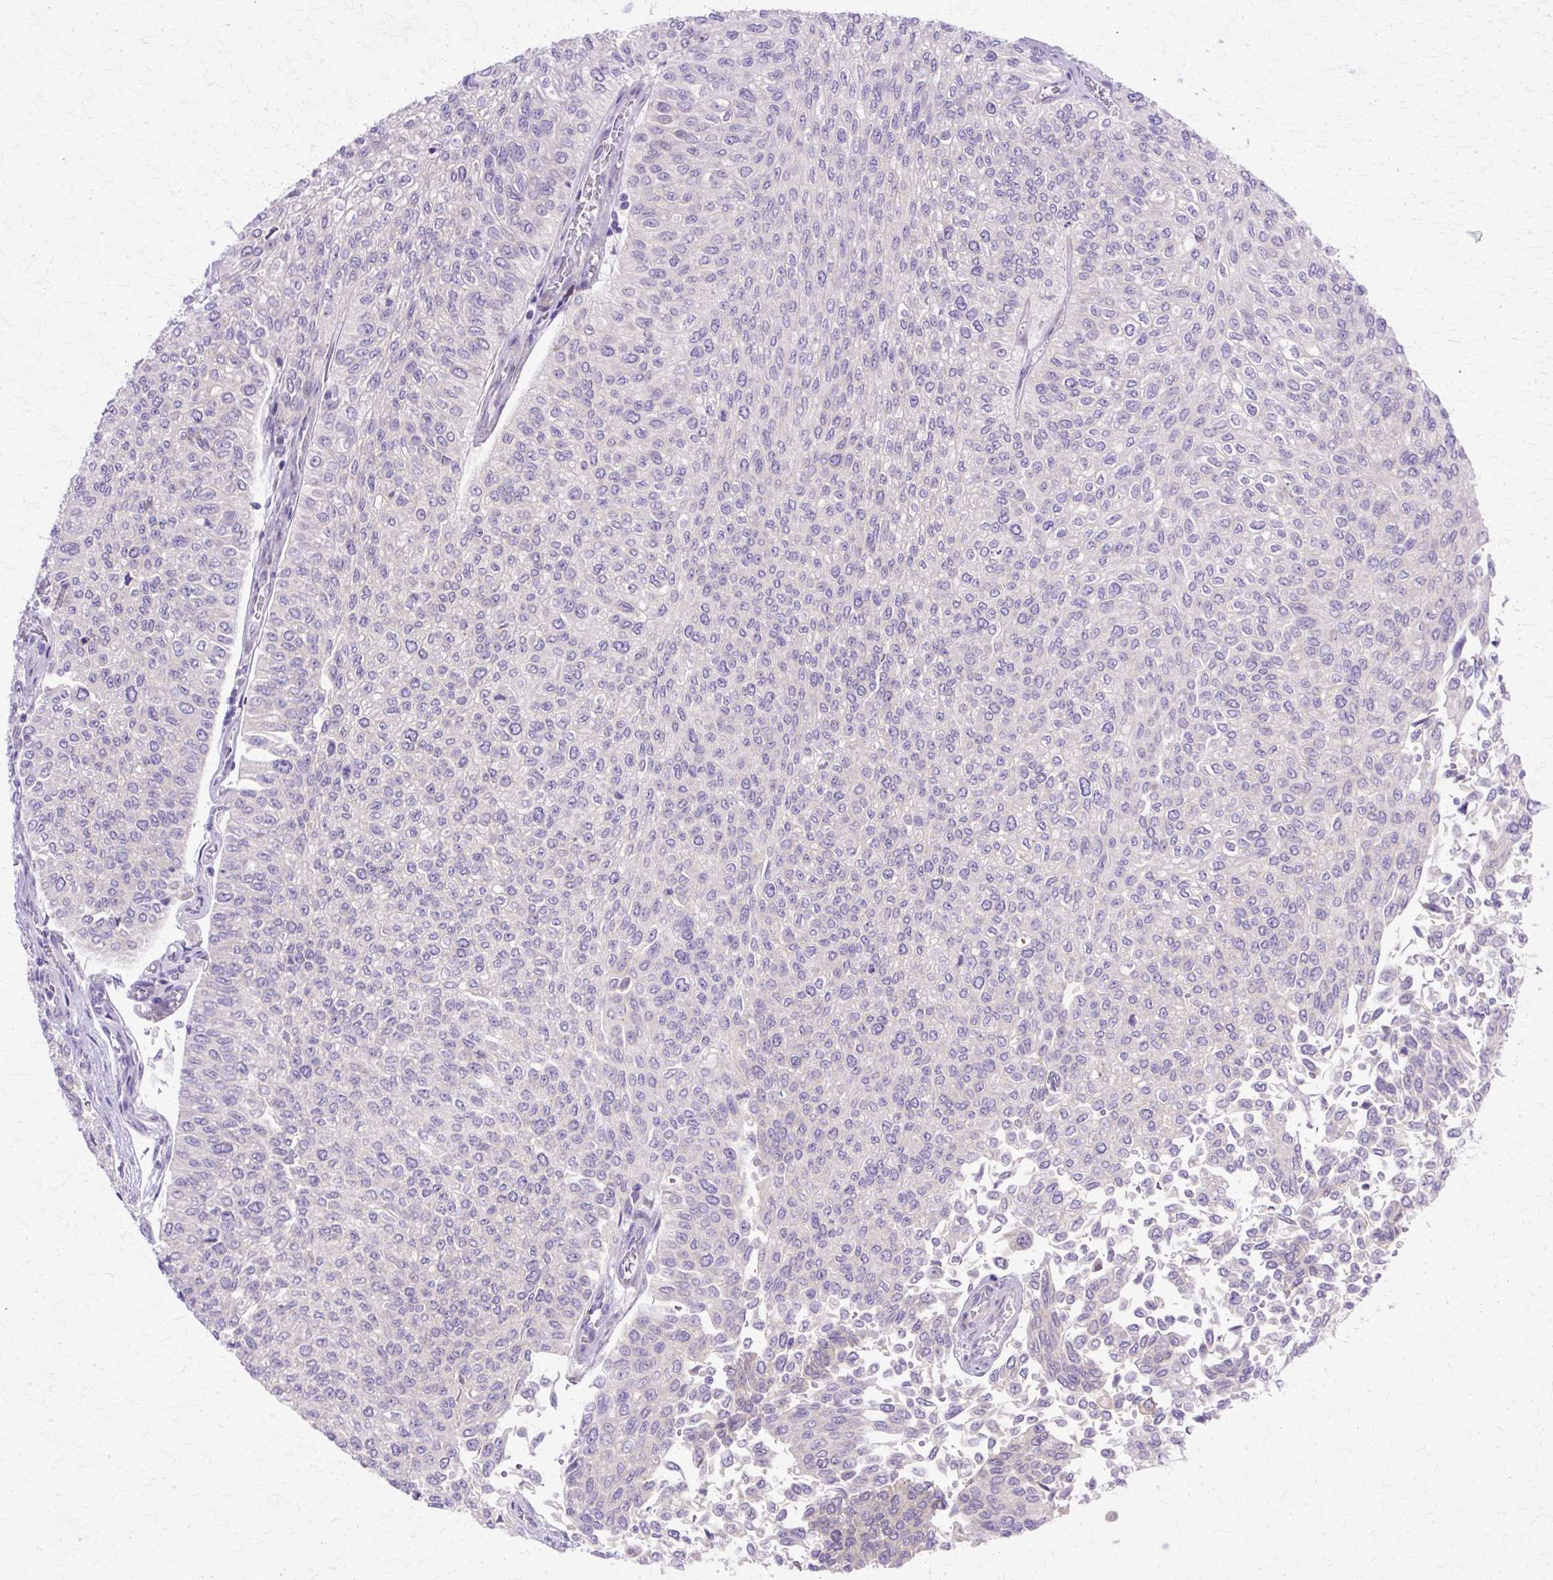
{"staining": {"intensity": "negative", "quantity": "none", "location": "none"}, "tissue": "urothelial cancer", "cell_type": "Tumor cells", "image_type": "cancer", "snomed": [{"axis": "morphology", "description": "Urothelial carcinoma, NOS"}, {"axis": "topography", "description": "Urinary bladder"}], "caption": "IHC micrograph of urothelial cancer stained for a protein (brown), which exhibits no staining in tumor cells.", "gene": "TBC1D3G", "patient": {"sex": "male", "age": 59}}